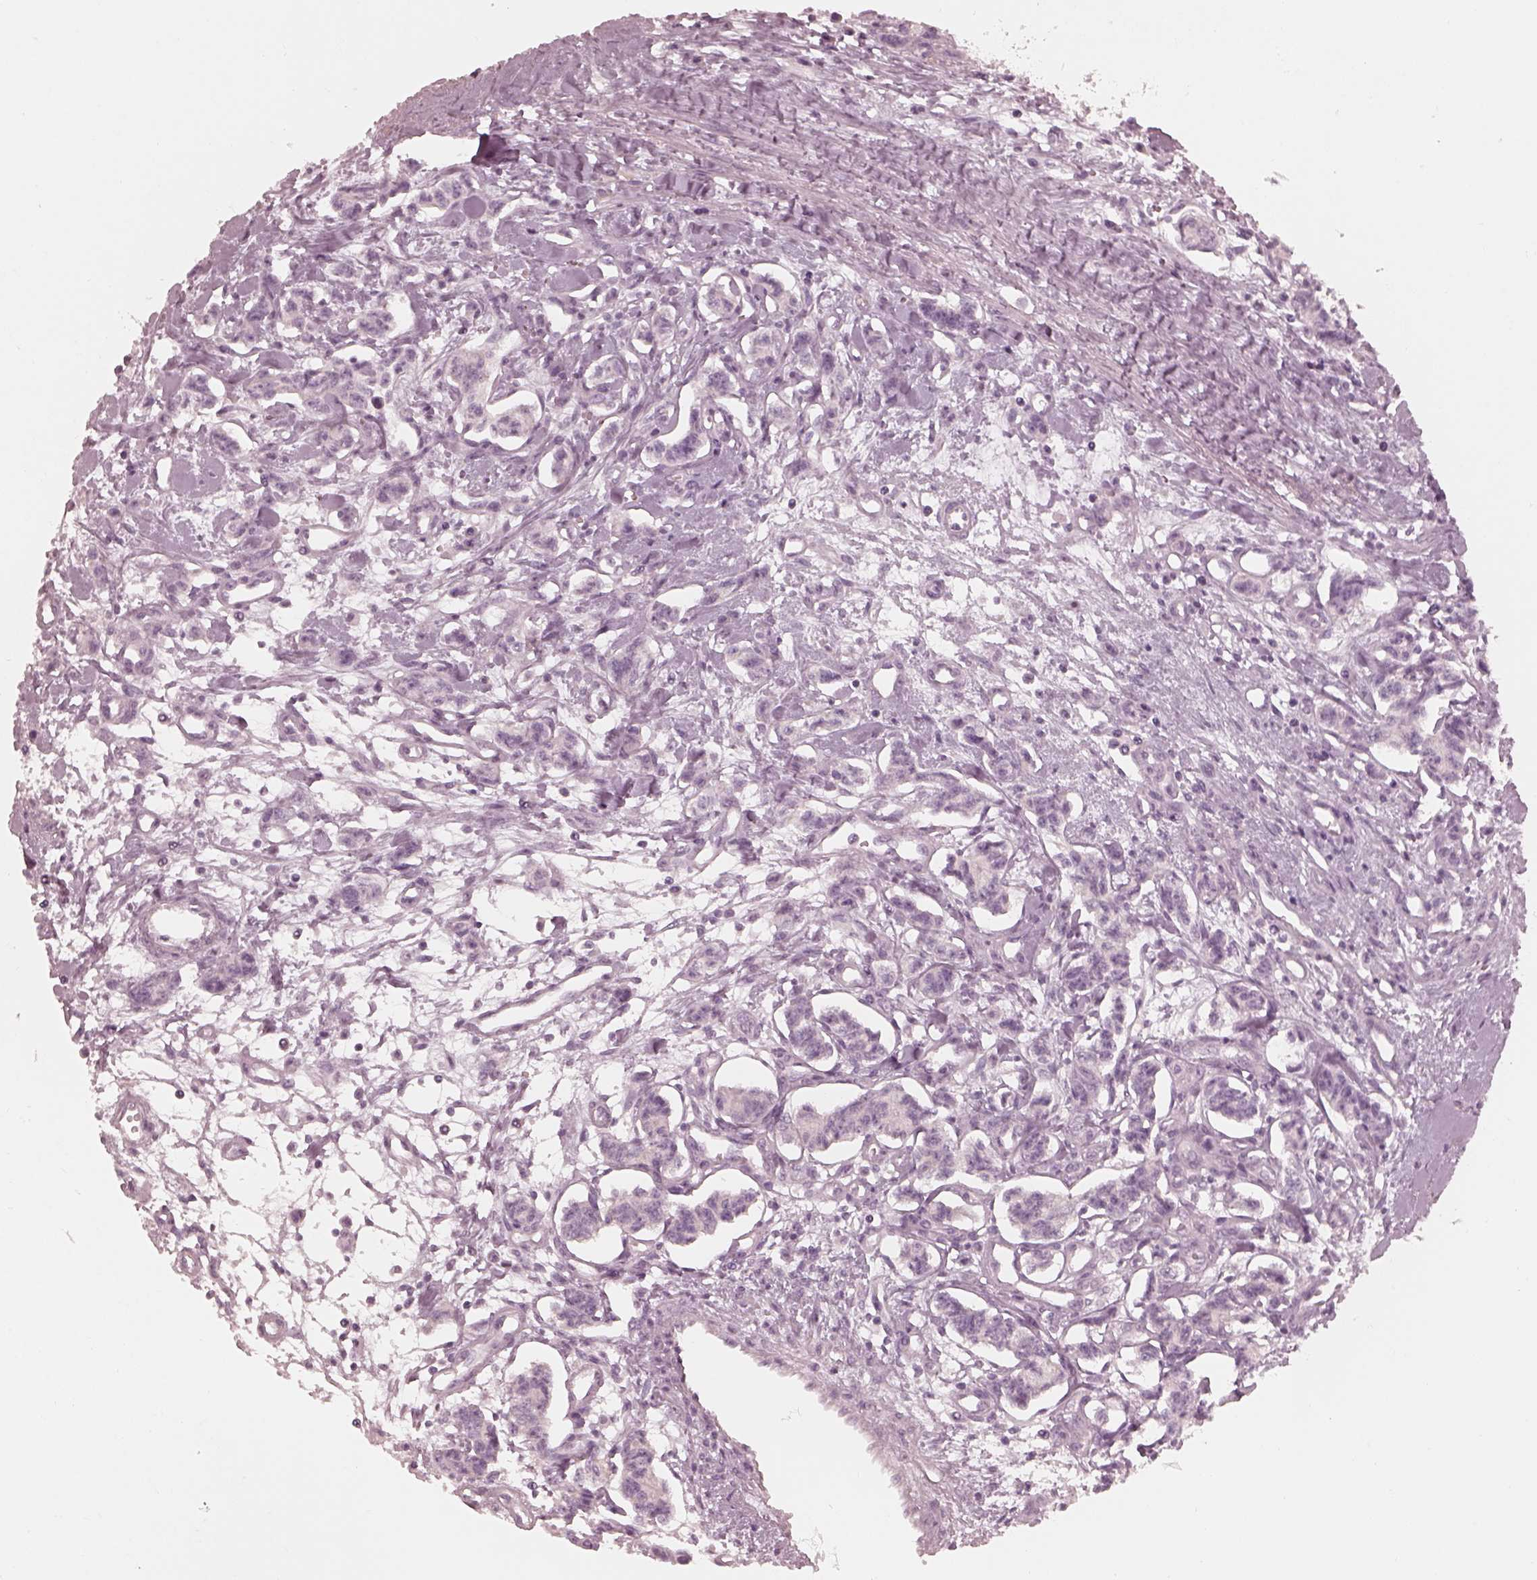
{"staining": {"intensity": "negative", "quantity": "none", "location": "none"}, "tissue": "carcinoid", "cell_type": "Tumor cells", "image_type": "cancer", "snomed": [{"axis": "morphology", "description": "Carcinoid, malignant, NOS"}, {"axis": "topography", "description": "Kidney"}], "caption": "Micrograph shows no significant protein positivity in tumor cells of carcinoid (malignant). The staining is performed using DAB (3,3'-diaminobenzidine) brown chromogen with nuclei counter-stained in using hematoxylin.", "gene": "CALR3", "patient": {"sex": "female", "age": 41}}